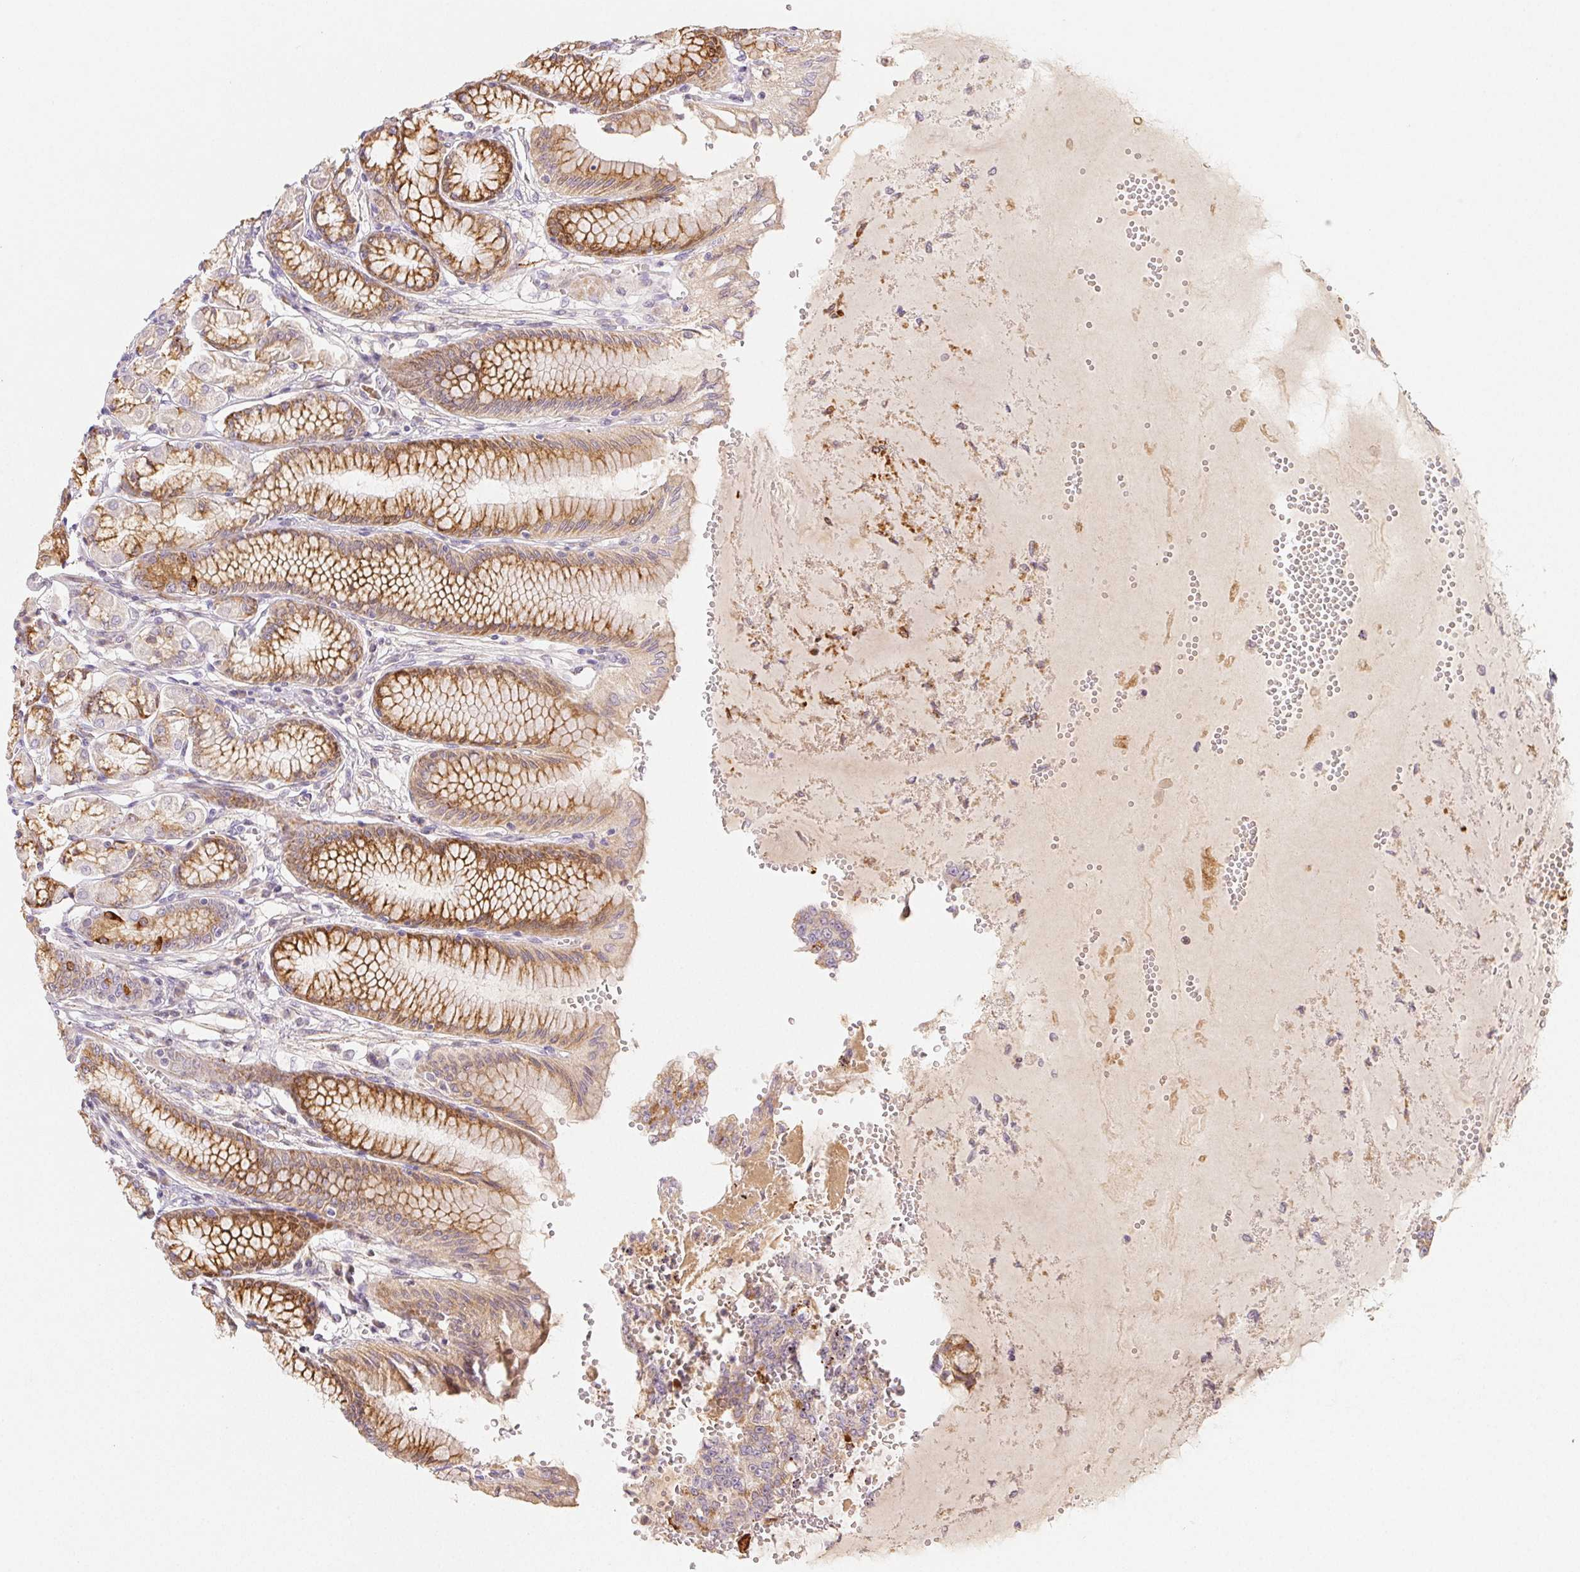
{"staining": {"intensity": "strong", "quantity": "25%-75%", "location": "cytoplasmic/membranous"}, "tissue": "stomach", "cell_type": "Glandular cells", "image_type": "normal", "snomed": [{"axis": "morphology", "description": "Normal tissue, NOS"}, {"axis": "topography", "description": "Stomach"}, {"axis": "topography", "description": "Stomach, lower"}], "caption": "Stomach stained with DAB IHC reveals high levels of strong cytoplasmic/membranous staining in approximately 25%-75% of glandular cells.", "gene": "ACVR1B", "patient": {"sex": "male", "age": 76}}